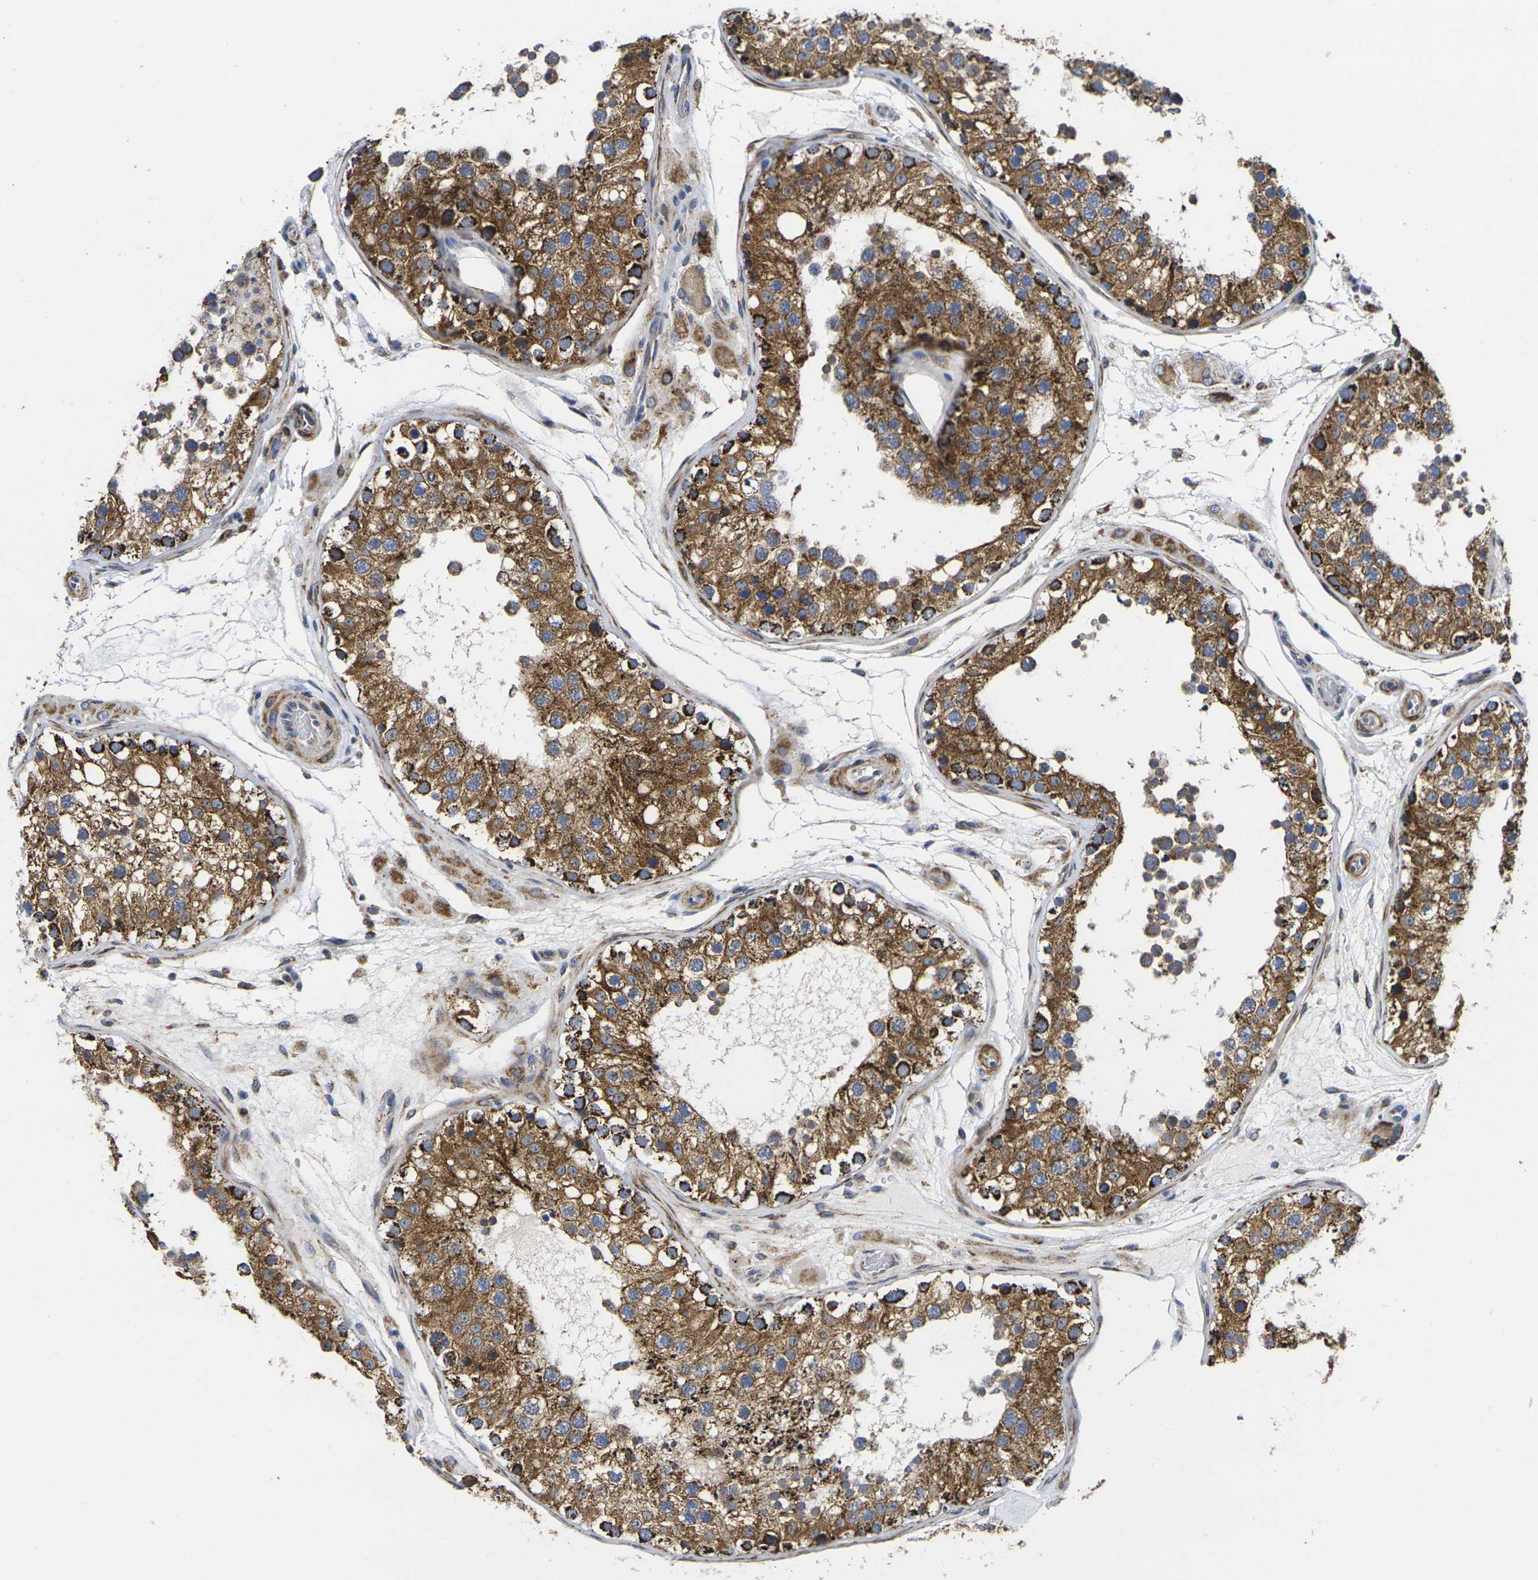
{"staining": {"intensity": "strong", "quantity": ">75%", "location": "cytoplasmic/membranous"}, "tissue": "testis", "cell_type": "Cells in seminiferous ducts", "image_type": "normal", "snomed": [{"axis": "morphology", "description": "Normal tissue, NOS"}, {"axis": "topography", "description": "Testis"}], "caption": "IHC histopathology image of benign testis: human testis stained using IHC exhibits high levels of strong protein expression localized specifically in the cytoplasmic/membranous of cells in seminiferous ducts, appearing as a cytoplasmic/membranous brown color.", "gene": "P2RY11", "patient": {"sex": "male", "age": 26}}